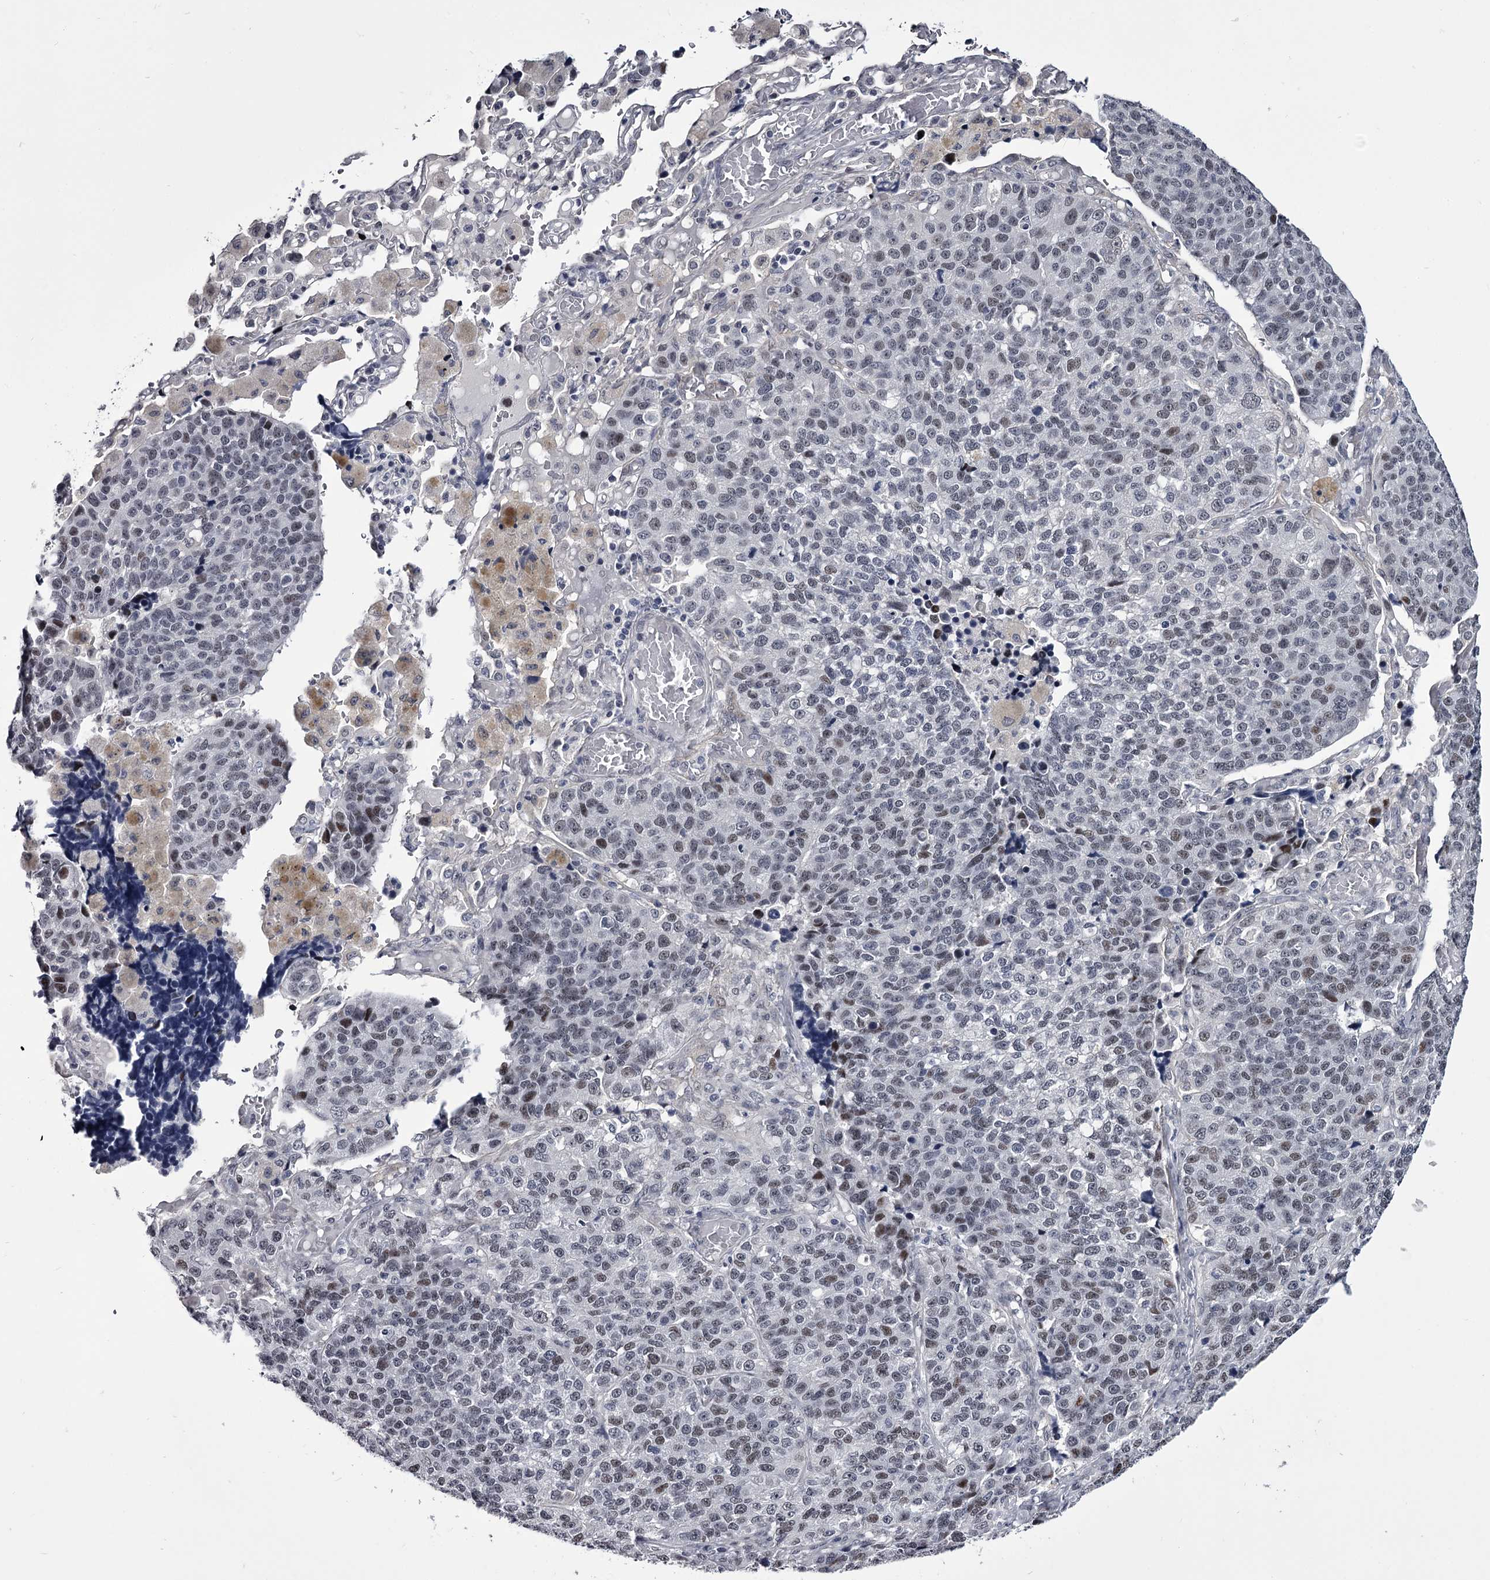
{"staining": {"intensity": "negative", "quantity": "none", "location": "none"}, "tissue": "lung cancer", "cell_type": "Tumor cells", "image_type": "cancer", "snomed": [{"axis": "morphology", "description": "Adenocarcinoma, NOS"}, {"axis": "topography", "description": "Lung"}], "caption": "There is no significant expression in tumor cells of lung cancer. Brightfield microscopy of IHC stained with DAB (3,3'-diaminobenzidine) (brown) and hematoxylin (blue), captured at high magnification.", "gene": "OVOL2", "patient": {"sex": "male", "age": 49}}